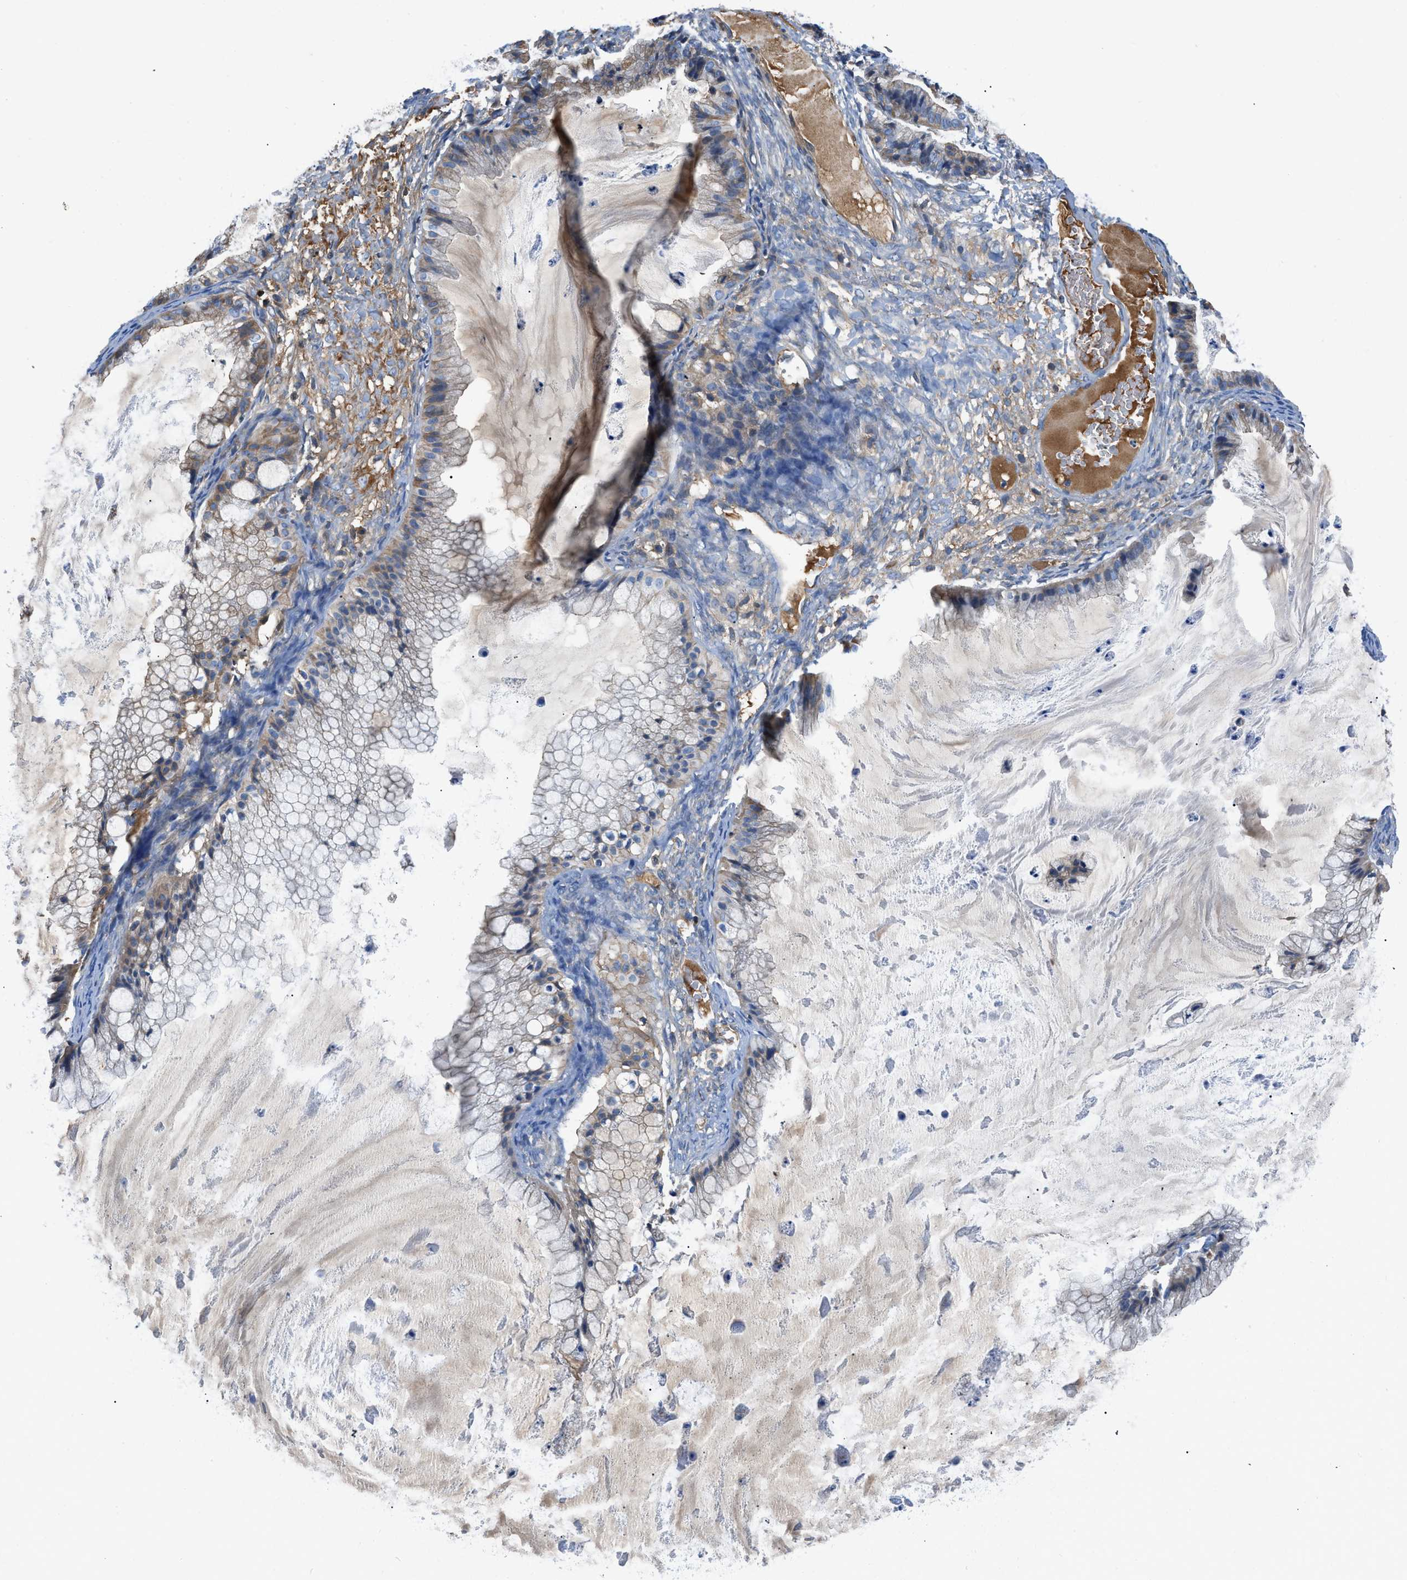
{"staining": {"intensity": "weak", "quantity": "25%-75%", "location": "cytoplasmic/membranous"}, "tissue": "ovarian cancer", "cell_type": "Tumor cells", "image_type": "cancer", "snomed": [{"axis": "morphology", "description": "Cystadenocarcinoma, mucinous, NOS"}, {"axis": "topography", "description": "Ovary"}], "caption": "Immunohistochemical staining of ovarian mucinous cystadenocarcinoma demonstrates low levels of weak cytoplasmic/membranous staining in about 25%-75% of tumor cells.", "gene": "ATP6V0D1", "patient": {"sex": "female", "age": 57}}